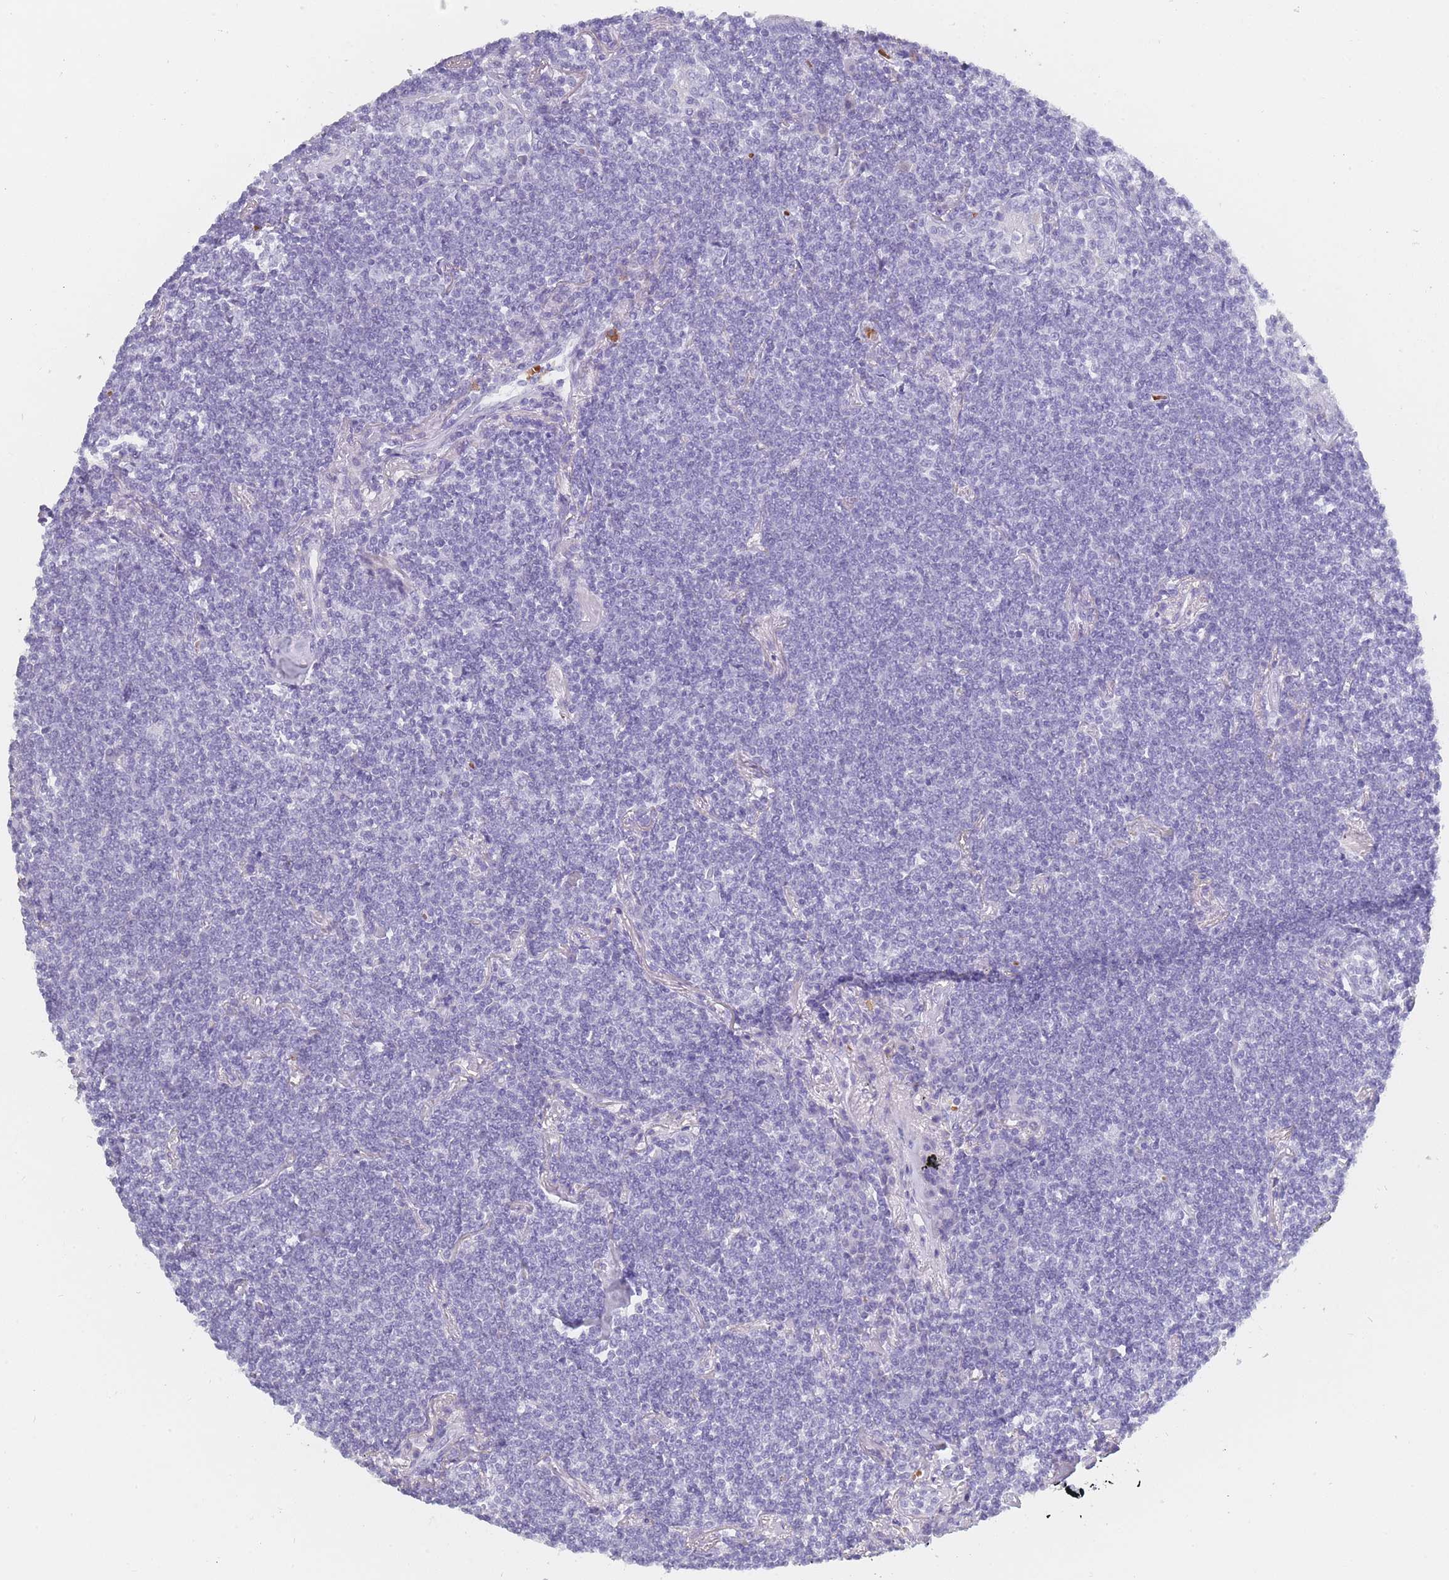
{"staining": {"intensity": "negative", "quantity": "none", "location": "none"}, "tissue": "lymphoma", "cell_type": "Tumor cells", "image_type": "cancer", "snomed": [{"axis": "morphology", "description": "Malignant lymphoma, non-Hodgkin's type, Low grade"}, {"axis": "topography", "description": "Lung"}], "caption": "An image of human lymphoma is negative for staining in tumor cells.", "gene": "OR5D16", "patient": {"sex": "female", "age": 71}}